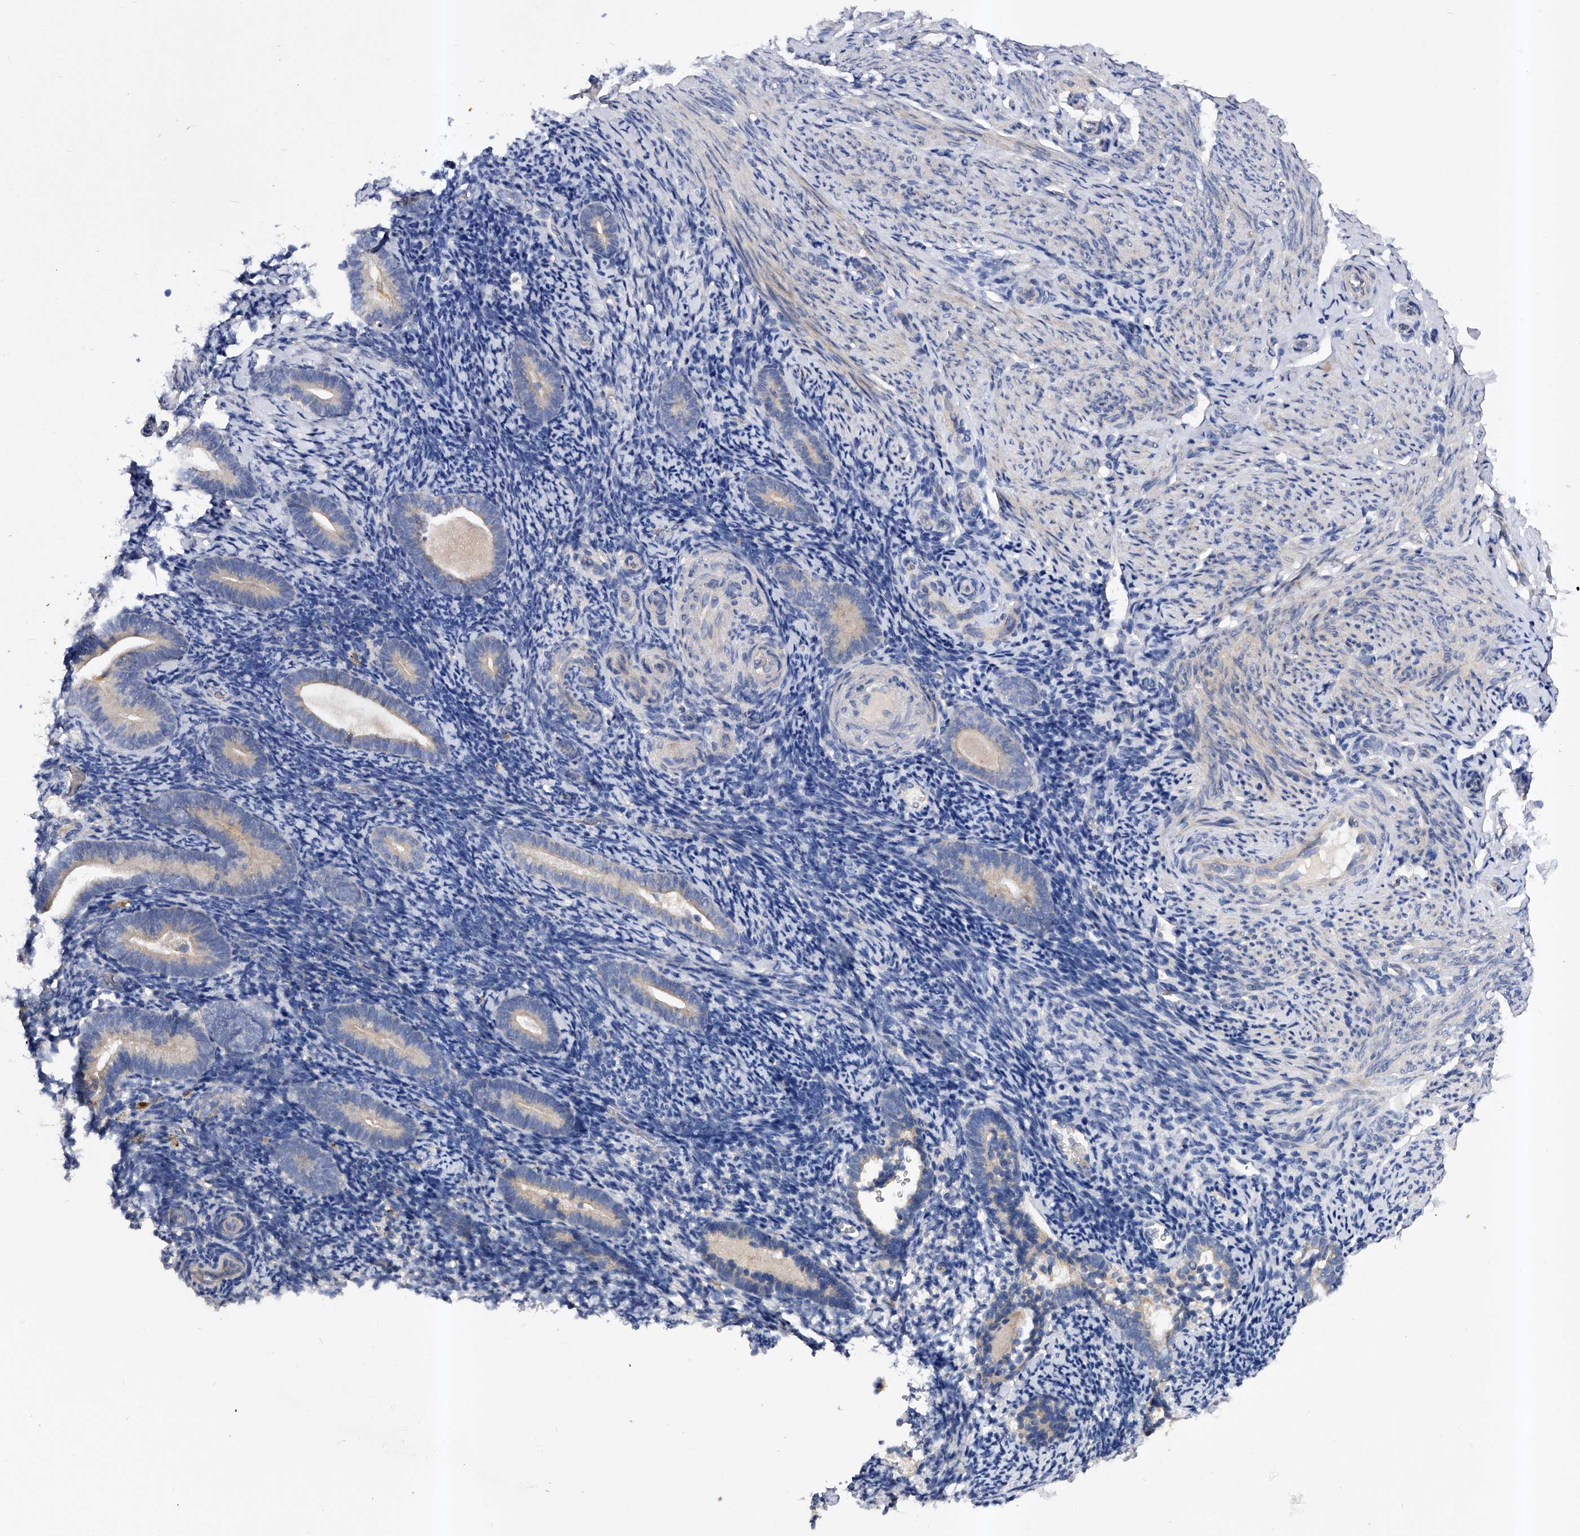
{"staining": {"intensity": "negative", "quantity": "none", "location": "none"}, "tissue": "endometrium", "cell_type": "Cells in endometrial stroma", "image_type": "normal", "snomed": [{"axis": "morphology", "description": "Normal tissue, NOS"}, {"axis": "topography", "description": "Endometrium"}], "caption": "DAB (3,3'-diaminobenzidine) immunohistochemical staining of unremarkable human endometrium reveals no significant expression in cells in endometrial stroma. Brightfield microscopy of IHC stained with DAB (3,3'-diaminobenzidine) (brown) and hematoxylin (blue), captured at high magnification.", "gene": "ARL4C", "patient": {"sex": "female", "age": 51}}